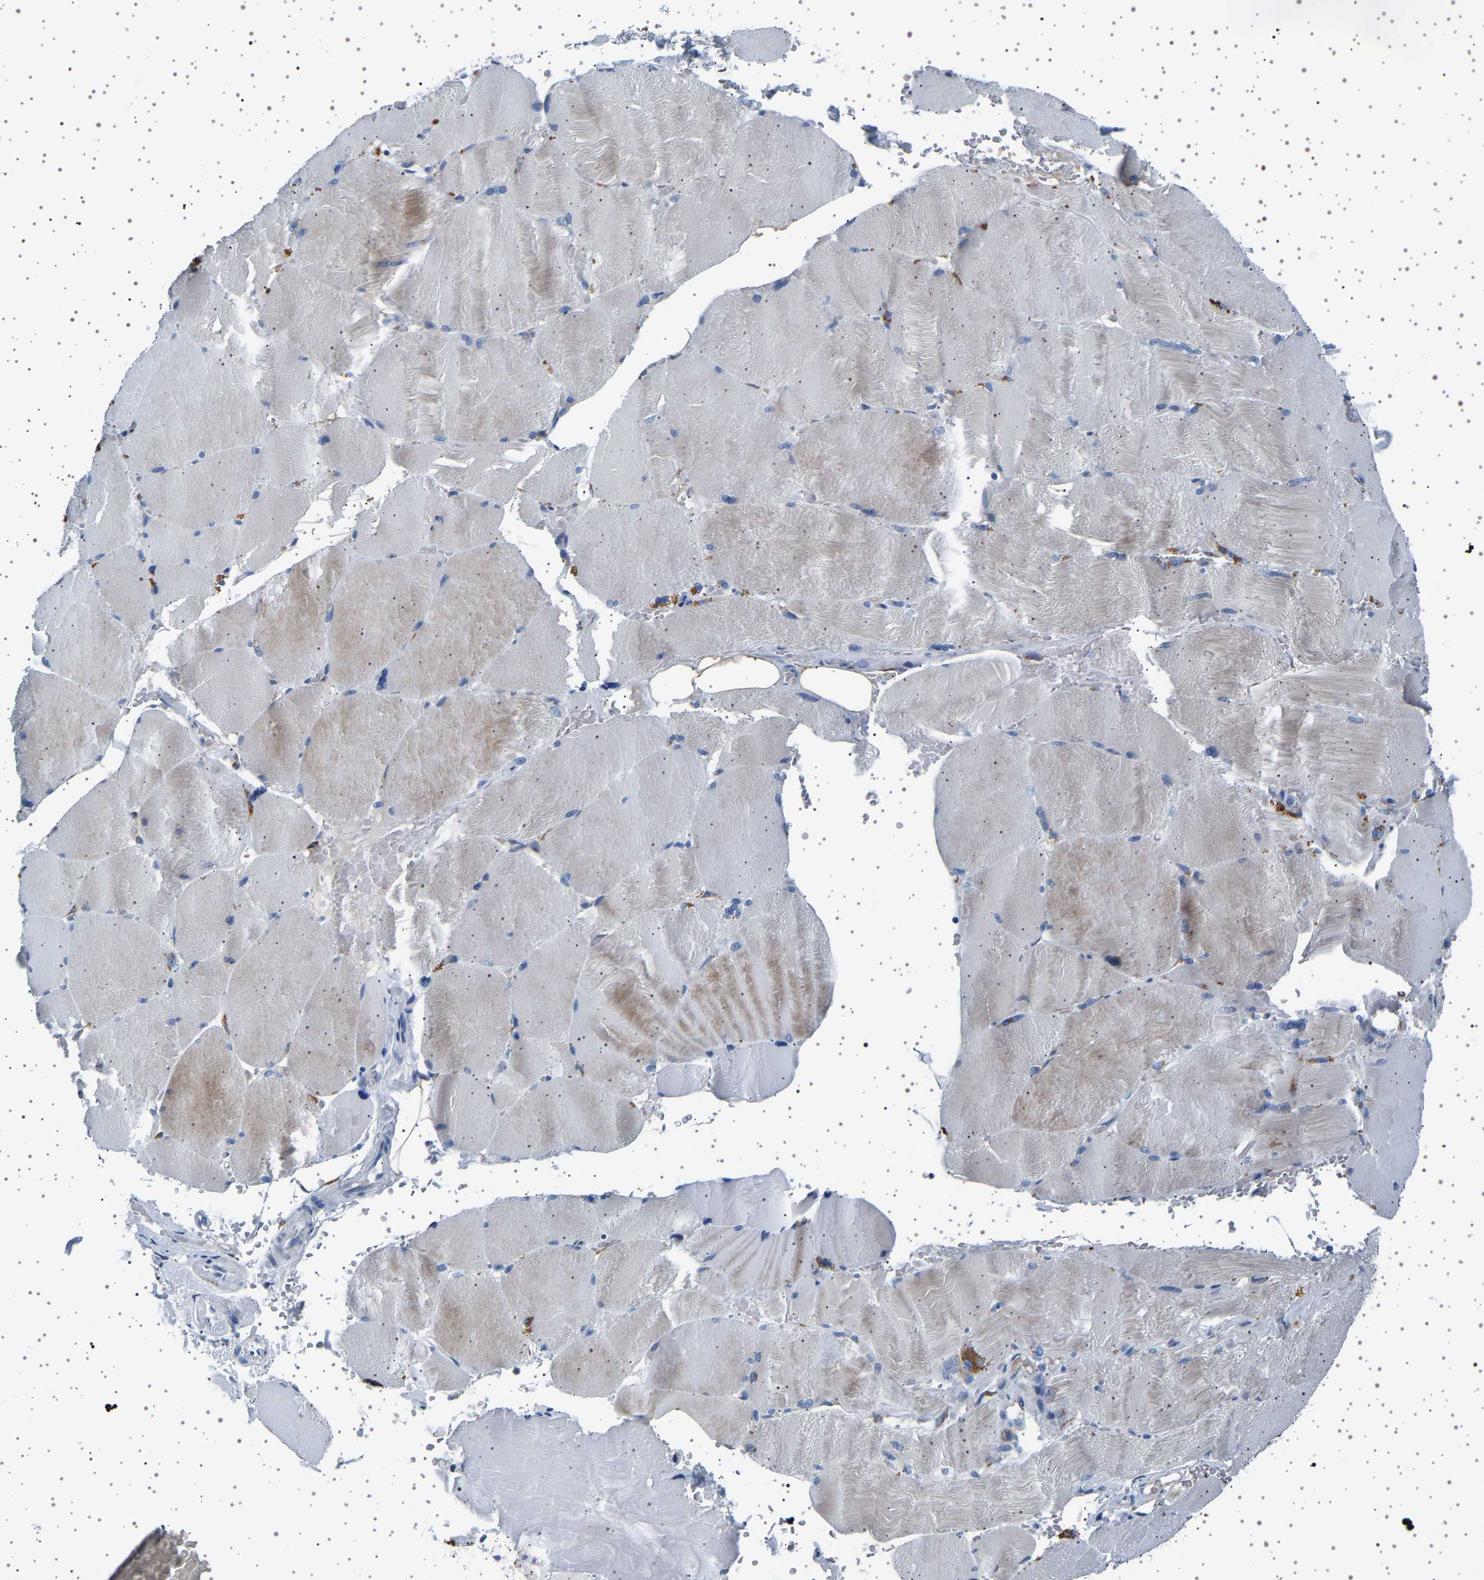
{"staining": {"intensity": "weak", "quantity": "<25%", "location": "cytoplasmic/membranous"}, "tissue": "skeletal muscle", "cell_type": "Myocytes", "image_type": "normal", "snomed": [{"axis": "morphology", "description": "Normal tissue, NOS"}, {"axis": "topography", "description": "Skin"}, {"axis": "topography", "description": "Skeletal muscle"}], "caption": "IHC image of unremarkable skeletal muscle: skeletal muscle stained with DAB (3,3'-diaminobenzidine) shows no significant protein staining in myocytes. (Brightfield microscopy of DAB immunohistochemistry (IHC) at high magnification).", "gene": "FTCD", "patient": {"sex": "male", "age": 83}}